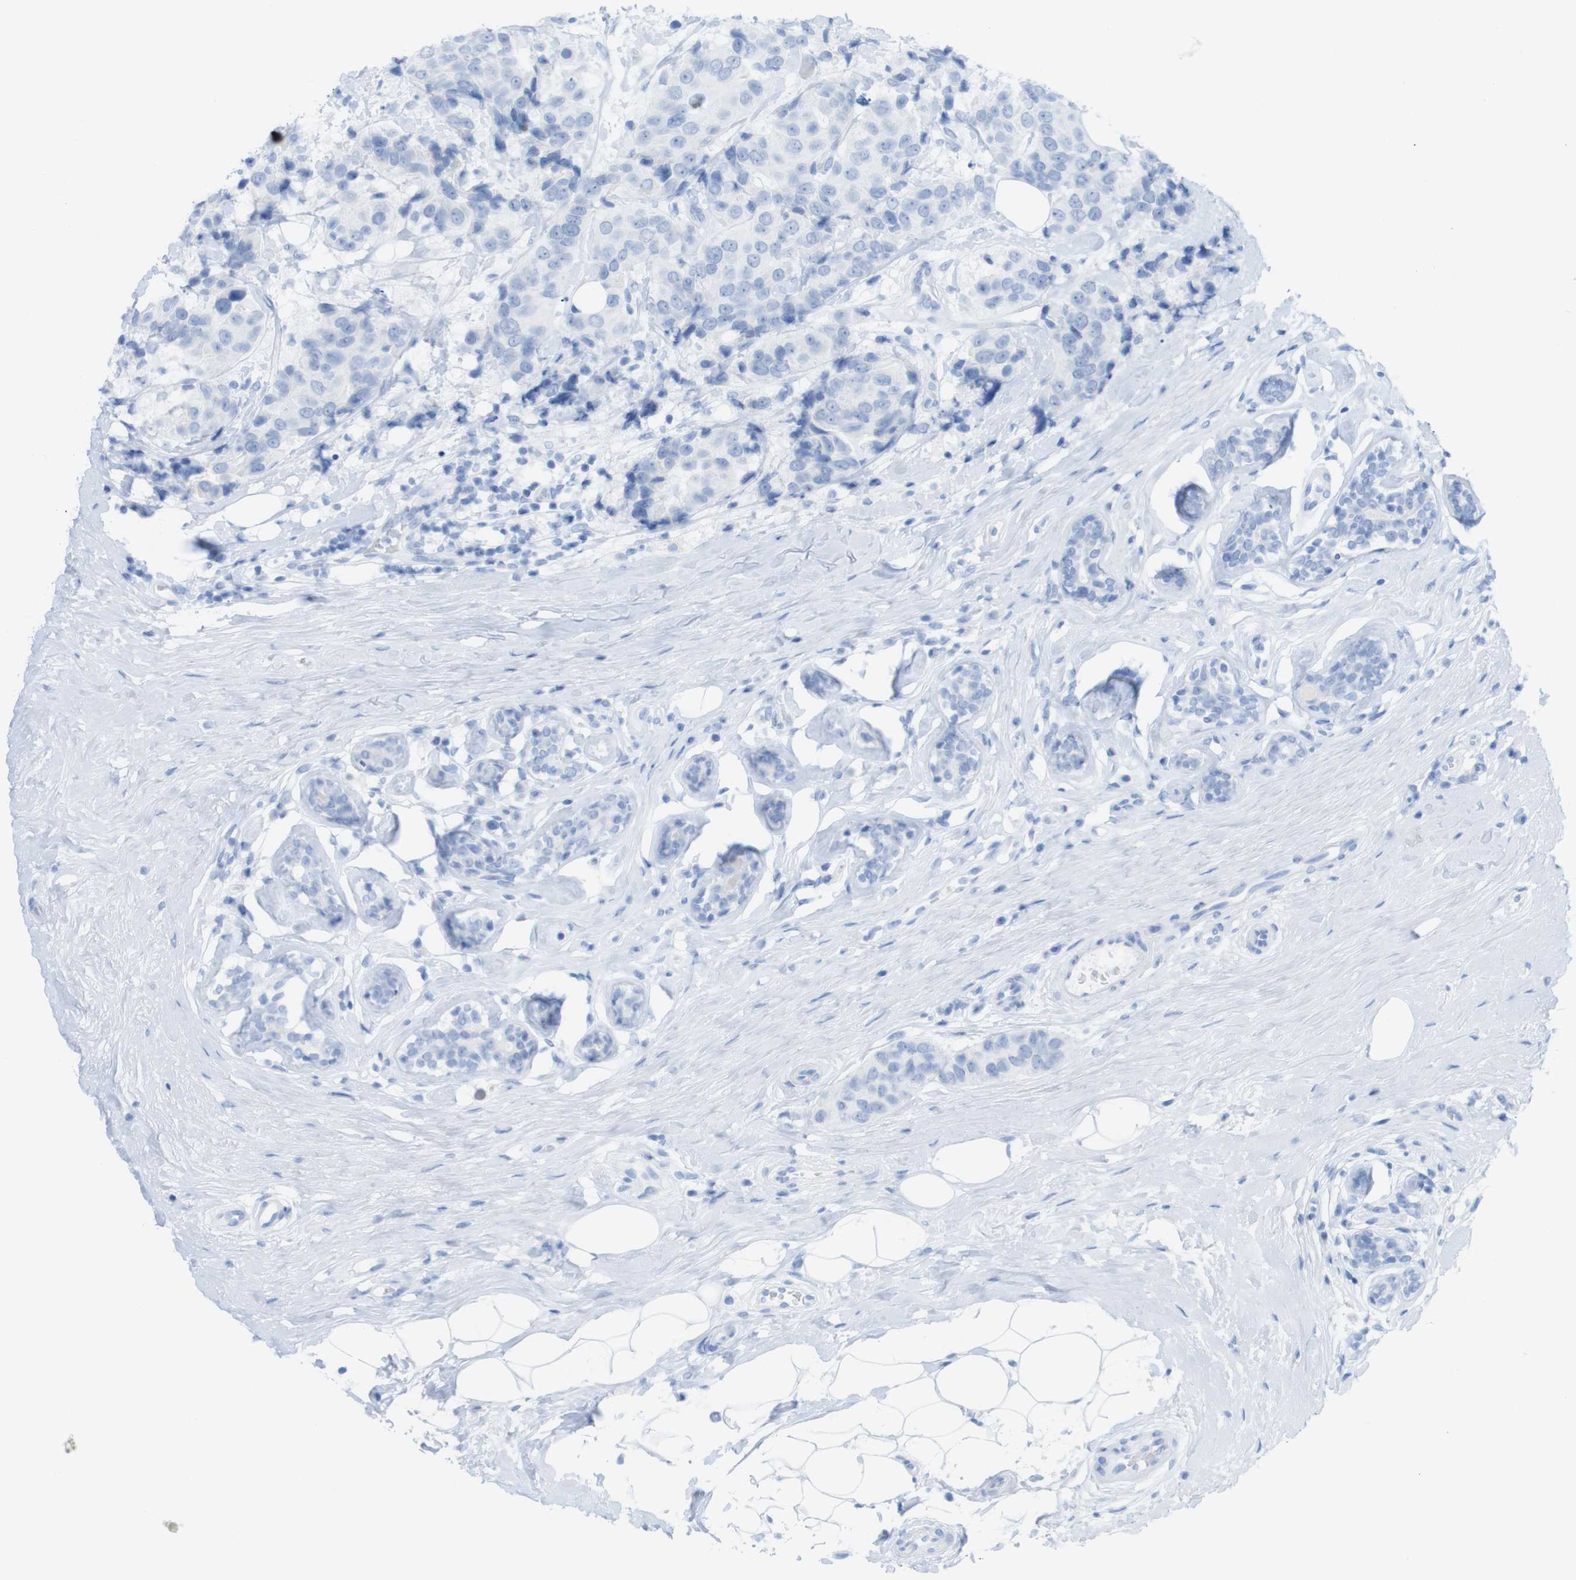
{"staining": {"intensity": "negative", "quantity": "none", "location": "none"}, "tissue": "breast cancer", "cell_type": "Tumor cells", "image_type": "cancer", "snomed": [{"axis": "morphology", "description": "Normal tissue, NOS"}, {"axis": "morphology", "description": "Duct carcinoma"}, {"axis": "topography", "description": "Breast"}], "caption": "IHC of breast cancer (invasive ductal carcinoma) displays no expression in tumor cells.", "gene": "MYH7", "patient": {"sex": "female", "age": 39}}